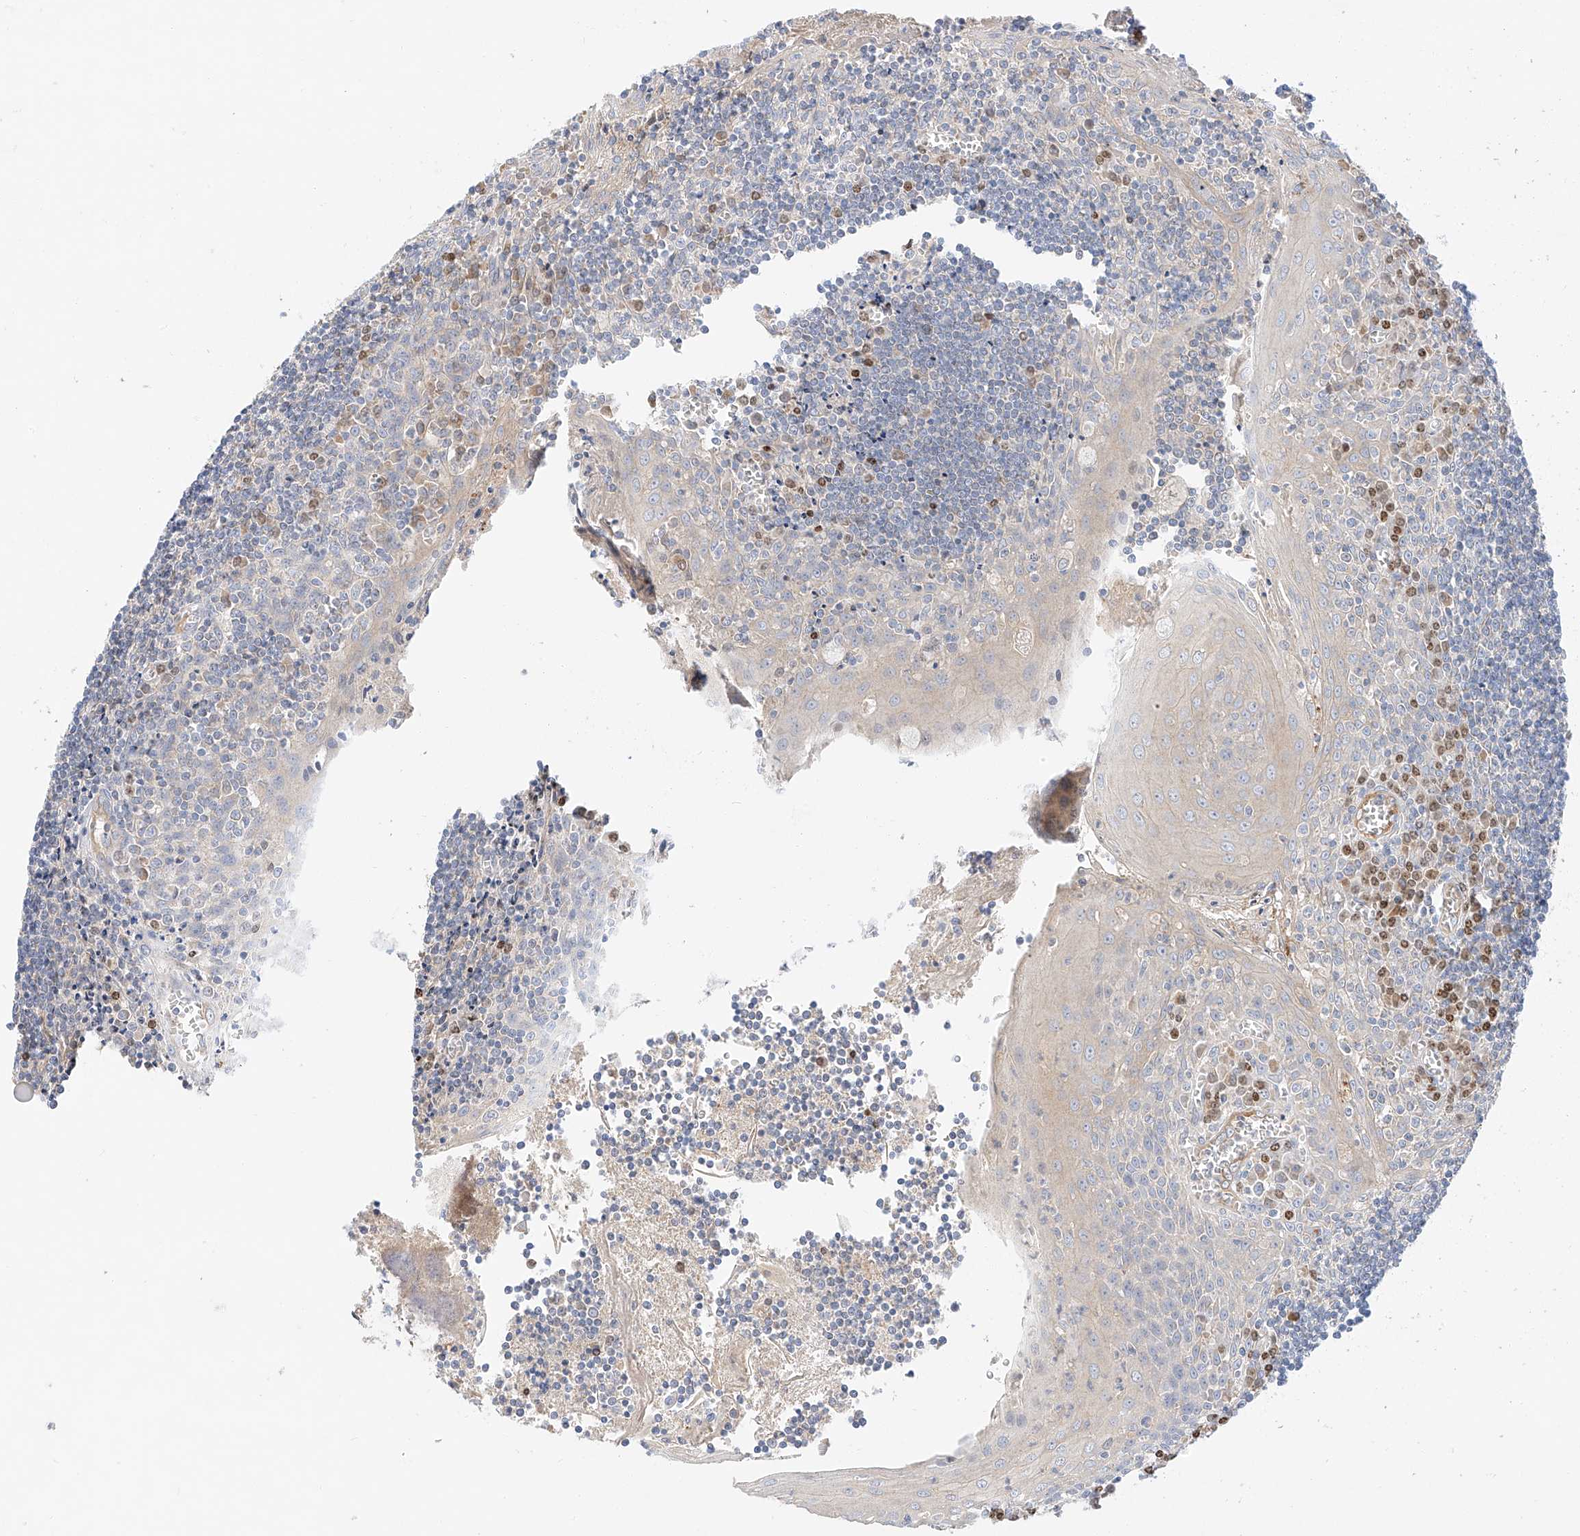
{"staining": {"intensity": "negative", "quantity": "none", "location": "none"}, "tissue": "tonsil", "cell_type": "Germinal center cells", "image_type": "normal", "snomed": [{"axis": "morphology", "description": "Normal tissue, NOS"}, {"axis": "topography", "description": "Tonsil"}], "caption": "DAB (3,3'-diaminobenzidine) immunohistochemical staining of normal human tonsil exhibits no significant expression in germinal center cells. The staining is performed using DAB (3,3'-diaminobenzidine) brown chromogen with nuclei counter-stained in using hematoxylin.", "gene": "C6orf118", "patient": {"sex": "male", "age": 27}}